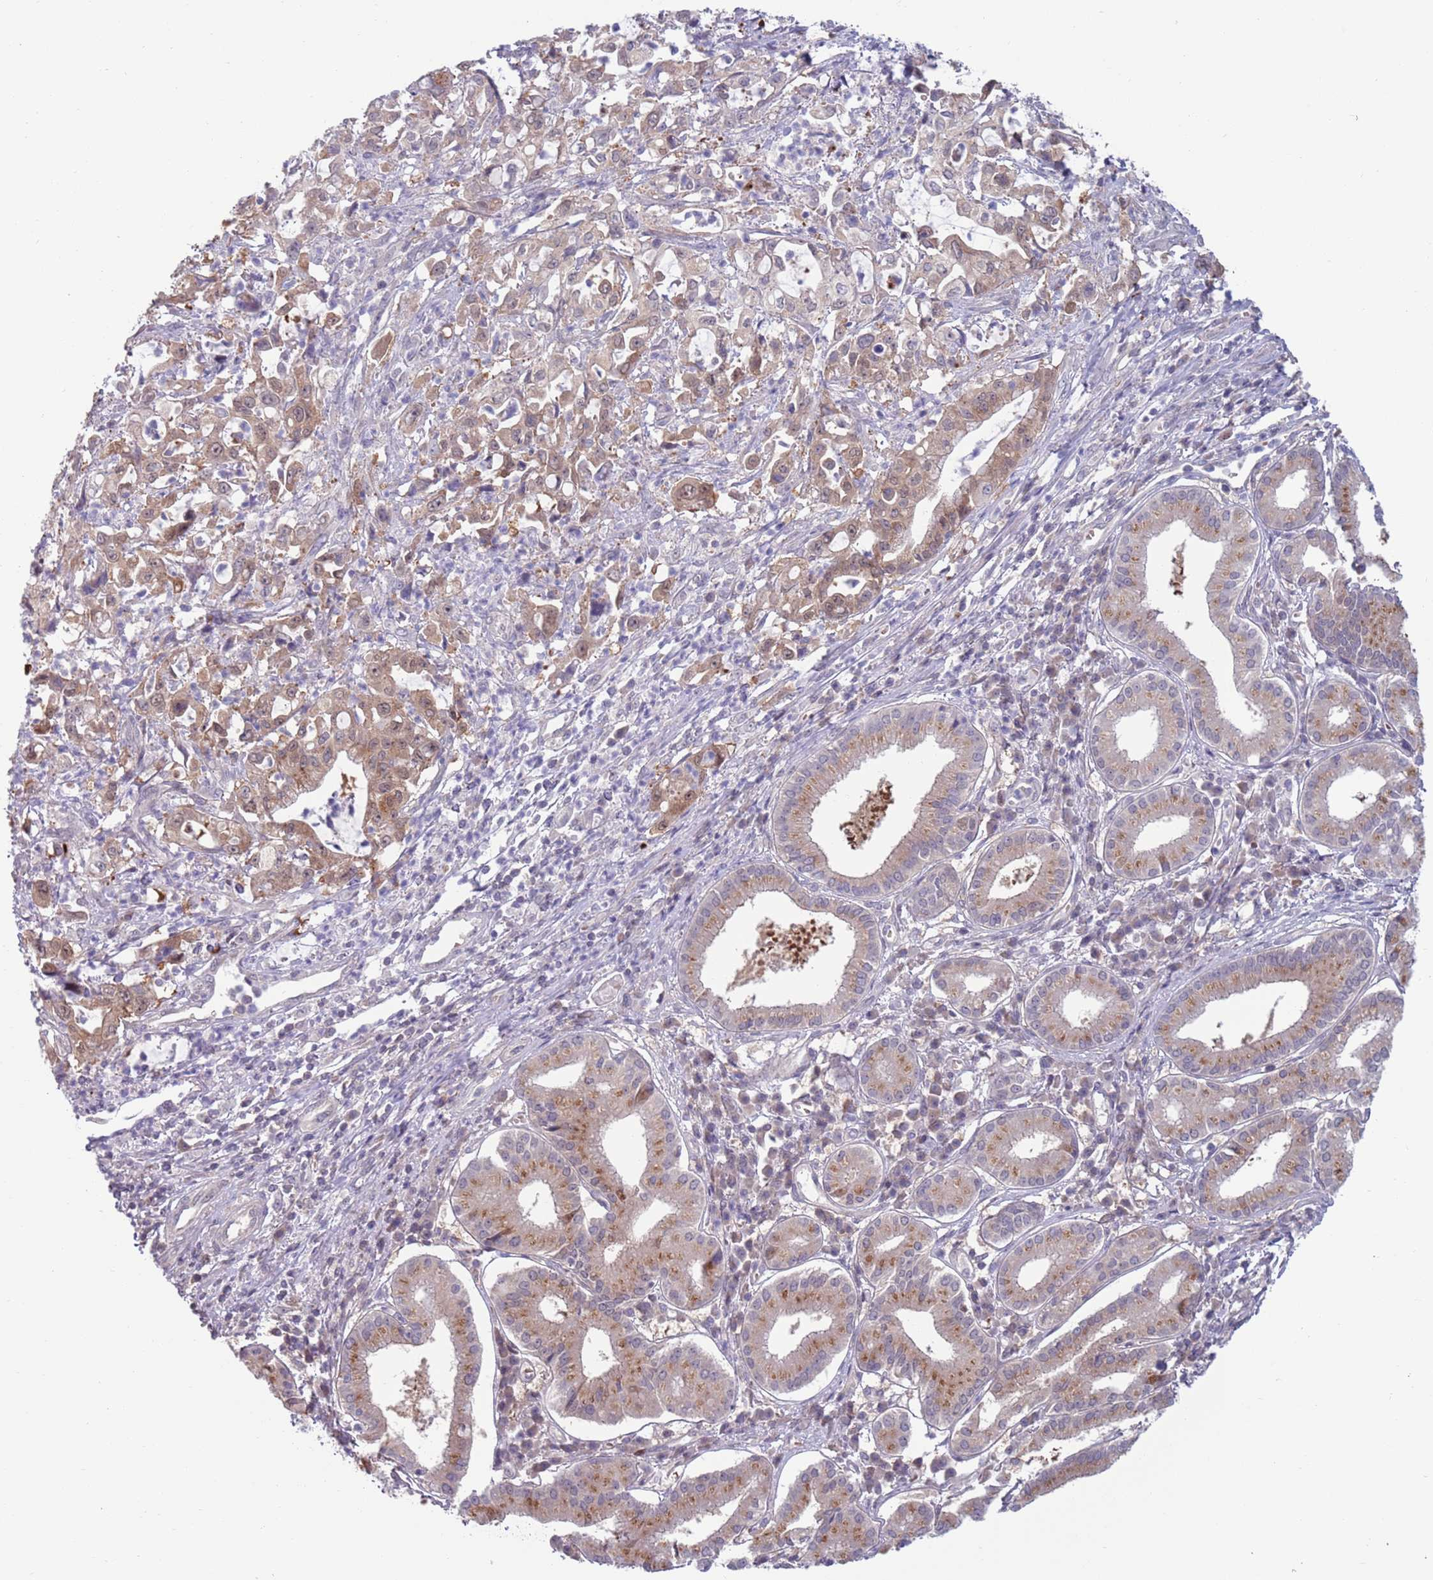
{"staining": {"intensity": "weak", "quantity": ">75%", "location": "cytoplasmic/membranous"}, "tissue": "pancreatic cancer", "cell_type": "Tumor cells", "image_type": "cancer", "snomed": [{"axis": "morphology", "description": "Adenocarcinoma, NOS"}, {"axis": "topography", "description": "Pancreas"}], "caption": "An immunohistochemistry (IHC) photomicrograph of tumor tissue is shown. Protein staining in brown labels weak cytoplasmic/membranous positivity in pancreatic adenocarcinoma within tumor cells.", "gene": "CLNS1A", "patient": {"sex": "female", "age": 61}}